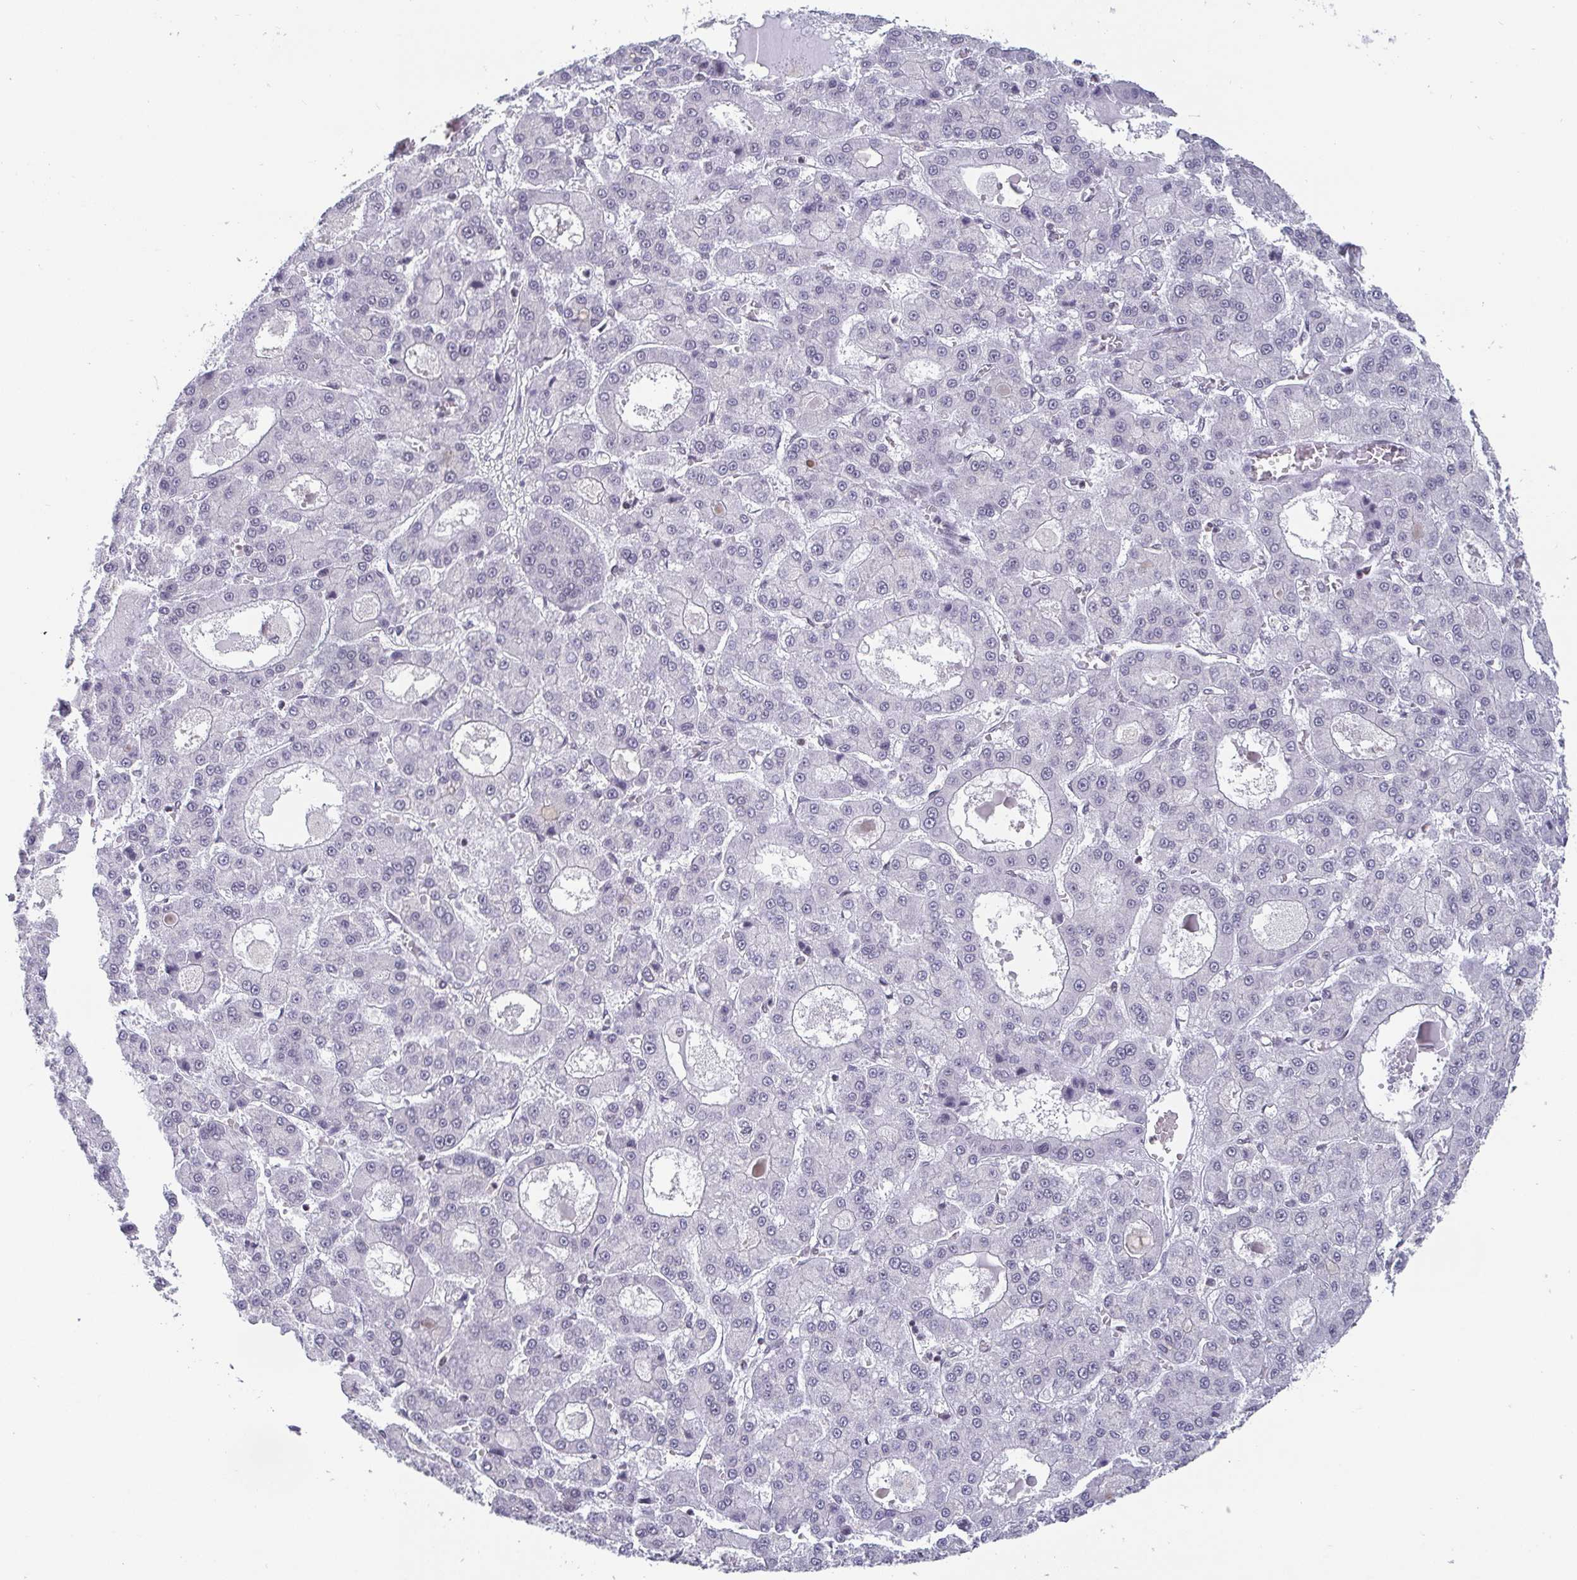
{"staining": {"intensity": "negative", "quantity": "none", "location": "none"}, "tissue": "liver cancer", "cell_type": "Tumor cells", "image_type": "cancer", "snomed": [{"axis": "morphology", "description": "Carcinoma, Hepatocellular, NOS"}, {"axis": "topography", "description": "Liver"}], "caption": "Tumor cells are negative for brown protein staining in hepatocellular carcinoma (liver).", "gene": "CTCF", "patient": {"sex": "male", "age": 70}}